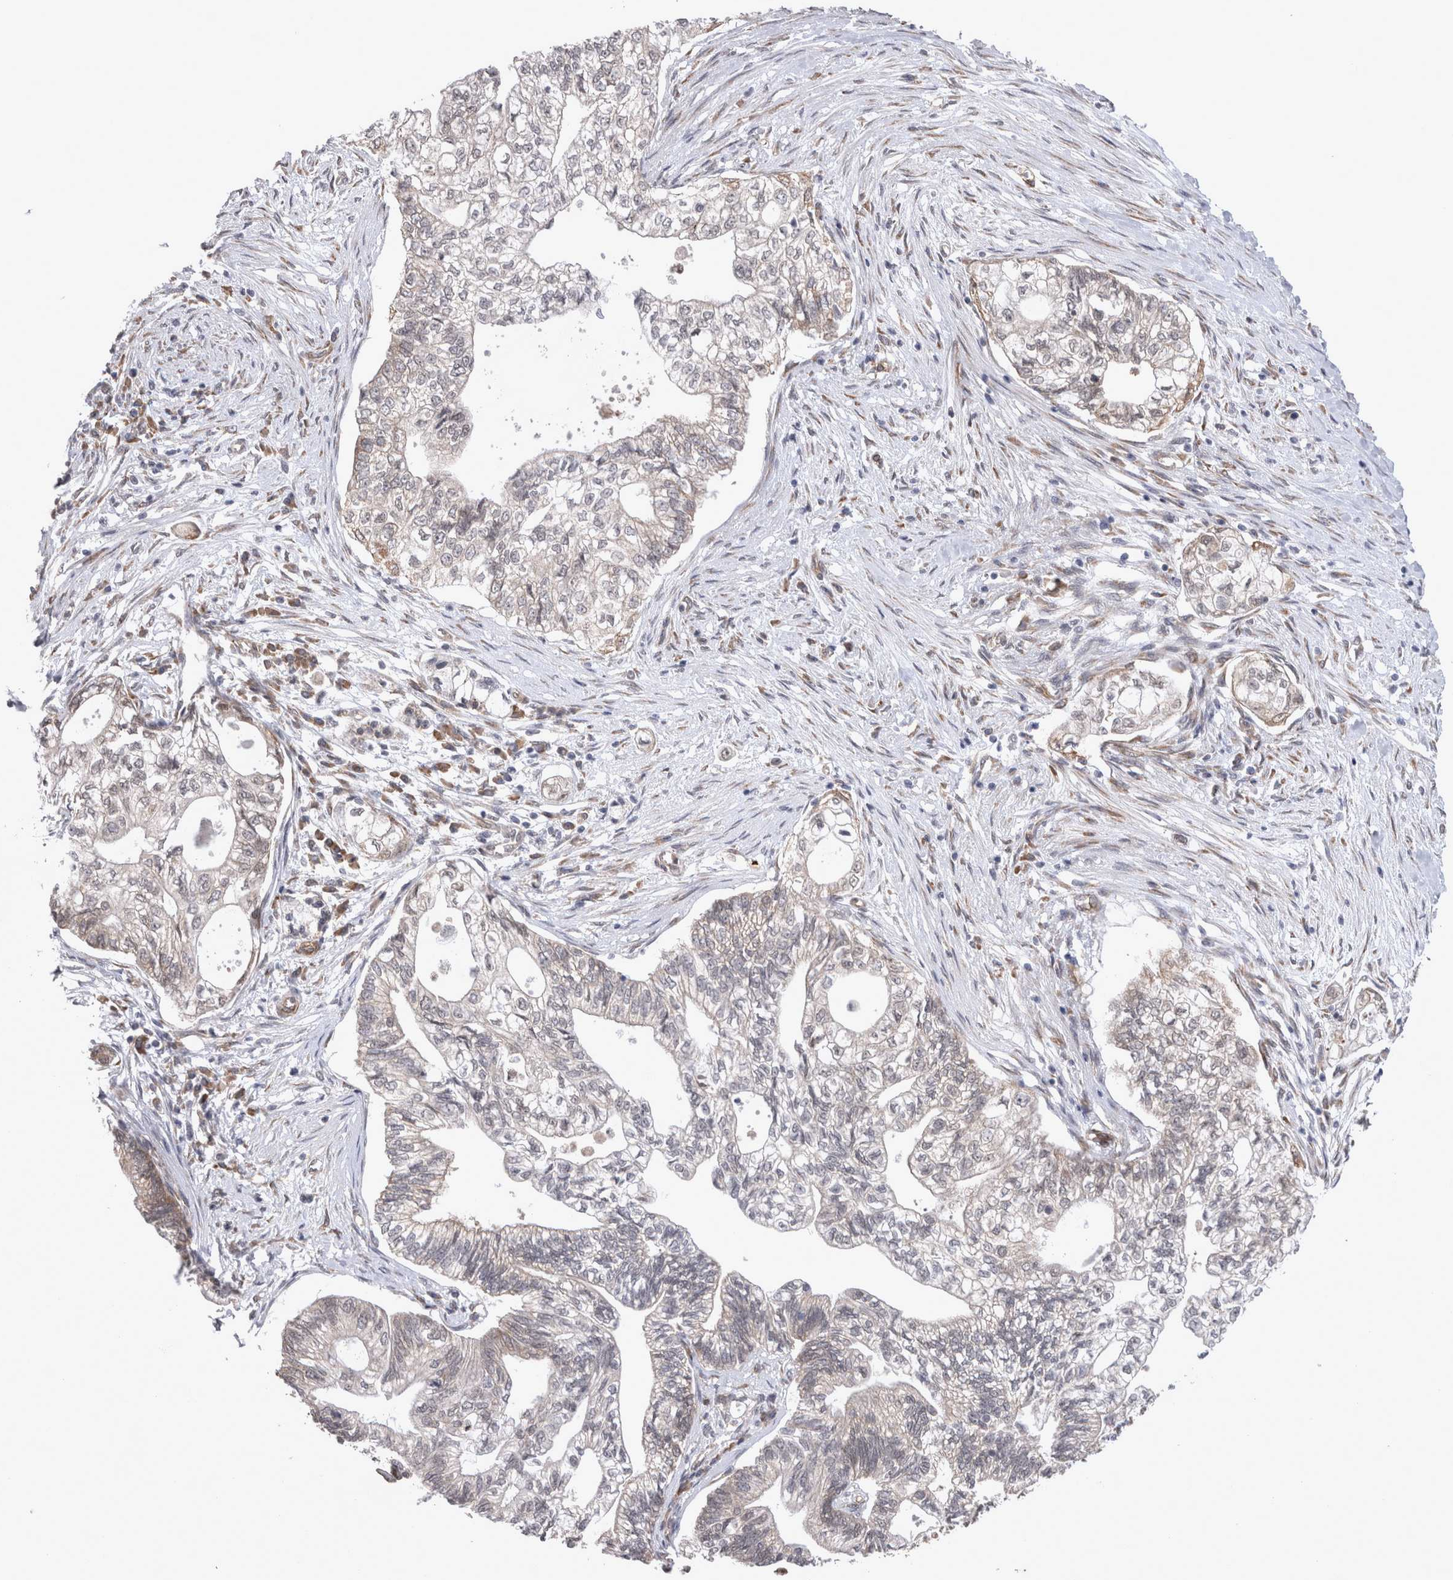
{"staining": {"intensity": "weak", "quantity": "25%-75%", "location": "cytoplasmic/membranous"}, "tissue": "pancreatic cancer", "cell_type": "Tumor cells", "image_type": "cancer", "snomed": [{"axis": "morphology", "description": "Adenocarcinoma, NOS"}, {"axis": "topography", "description": "Pancreas"}], "caption": "This is a micrograph of immunohistochemistry (IHC) staining of pancreatic adenocarcinoma, which shows weak positivity in the cytoplasmic/membranous of tumor cells.", "gene": "DDX6", "patient": {"sex": "male", "age": 72}}